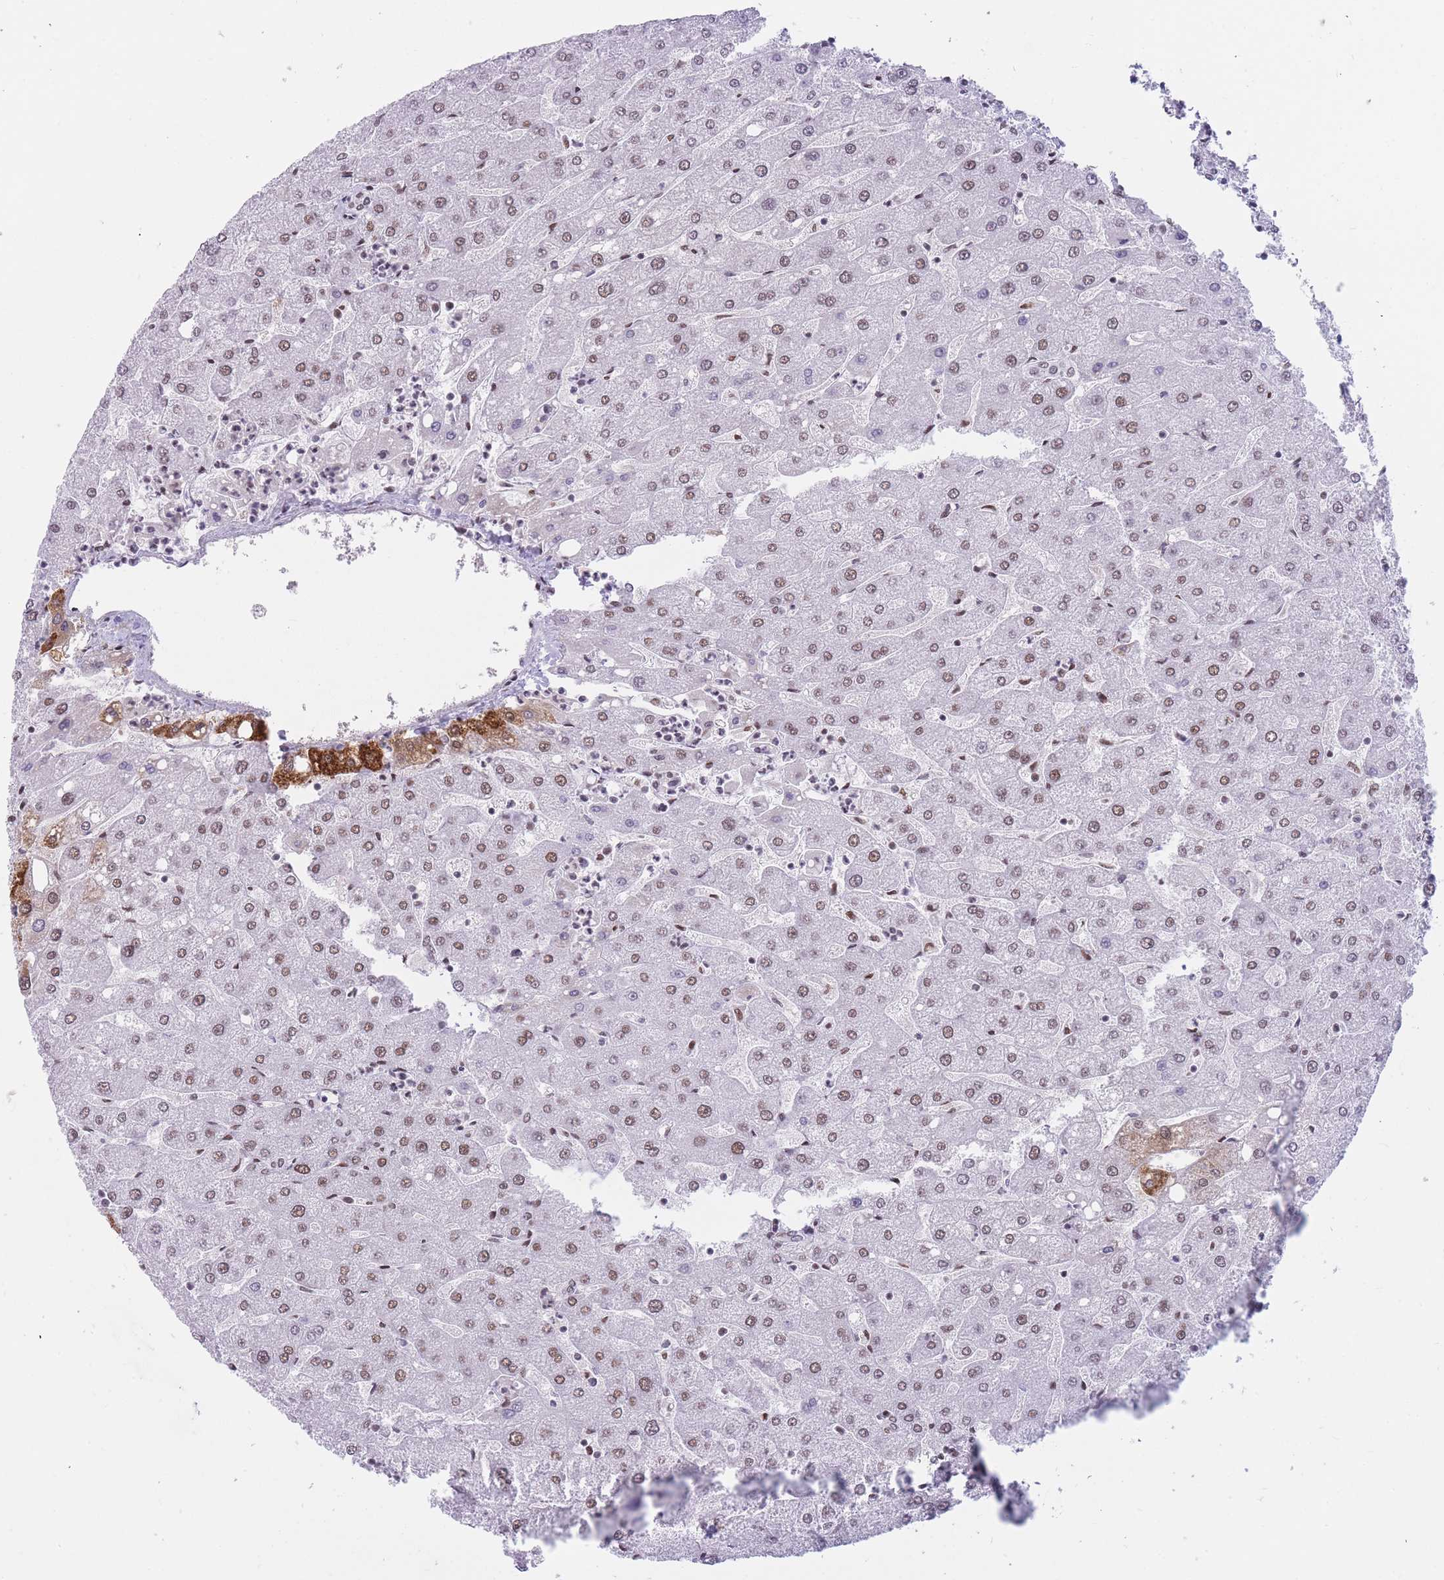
{"staining": {"intensity": "weak", "quantity": ">75%", "location": "nuclear"}, "tissue": "liver", "cell_type": "Cholangiocytes", "image_type": "normal", "snomed": [{"axis": "morphology", "description": "Normal tissue, NOS"}, {"axis": "topography", "description": "Liver"}], "caption": "DAB (3,3'-diaminobenzidine) immunohistochemical staining of normal liver displays weak nuclear protein expression in approximately >75% of cholangiocytes. The protein is stained brown, and the nuclei are stained in blue (DAB (3,3'-diaminobenzidine) IHC with brightfield microscopy, high magnification).", "gene": "HNRNPUL1", "patient": {"sex": "male", "age": 67}}